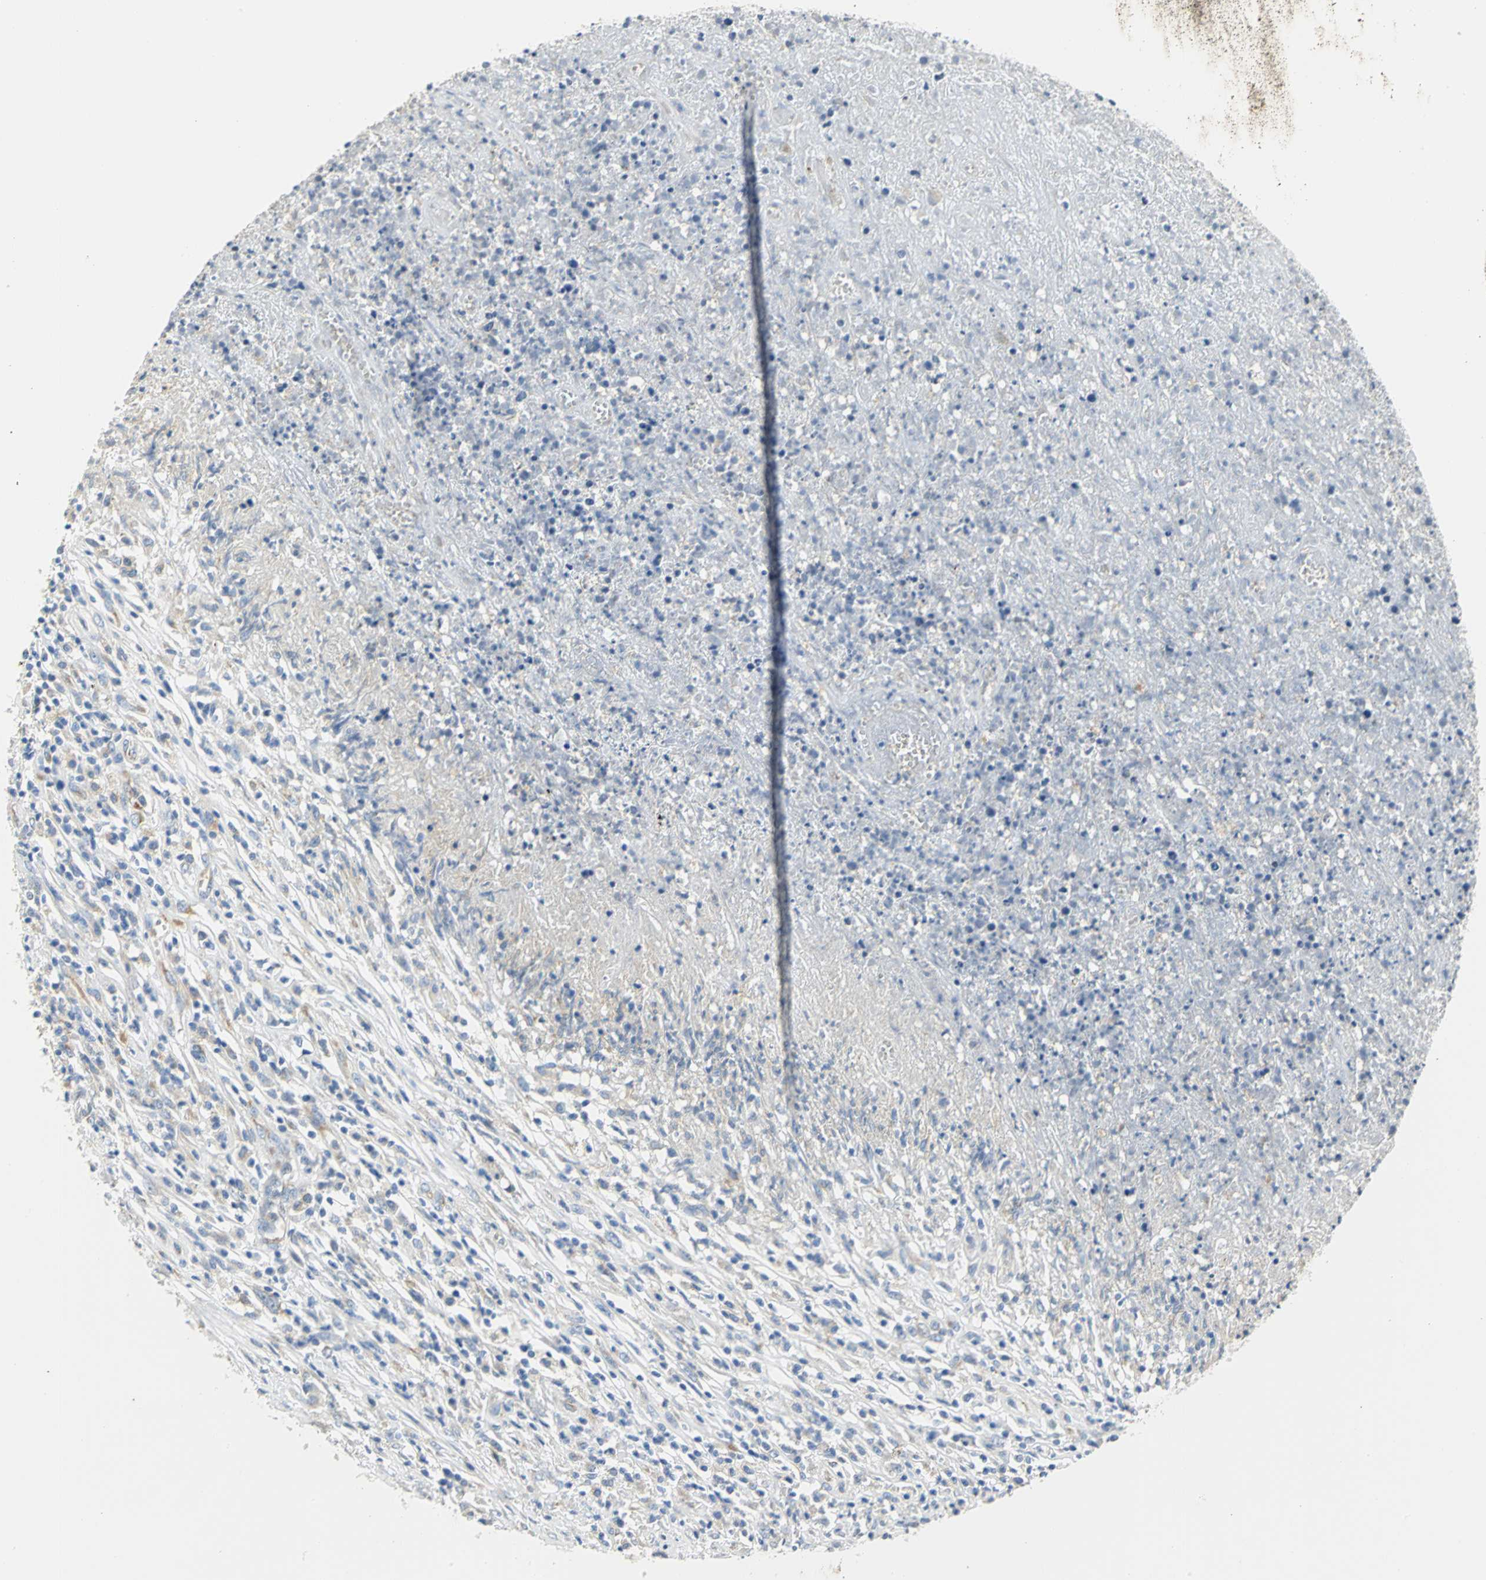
{"staining": {"intensity": "negative", "quantity": "none", "location": "none"}, "tissue": "lymphoma", "cell_type": "Tumor cells", "image_type": "cancer", "snomed": [{"axis": "morphology", "description": "Malignant lymphoma, non-Hodgkin's type, High grade"}, {"axis": "topography", "description": "Lymph node"}], "caption": "There is no significant expression in tumor cells of malignant lymphoma, non-Hodgkin's type (high-grade). (DAB (3,3'-diaminobenzidine) immunohistochemistry (IHC) visualized using brightfield microscopy, high magnification).", "gene": "GNRH2", "patient": {"sex": "female", "age": 84}}